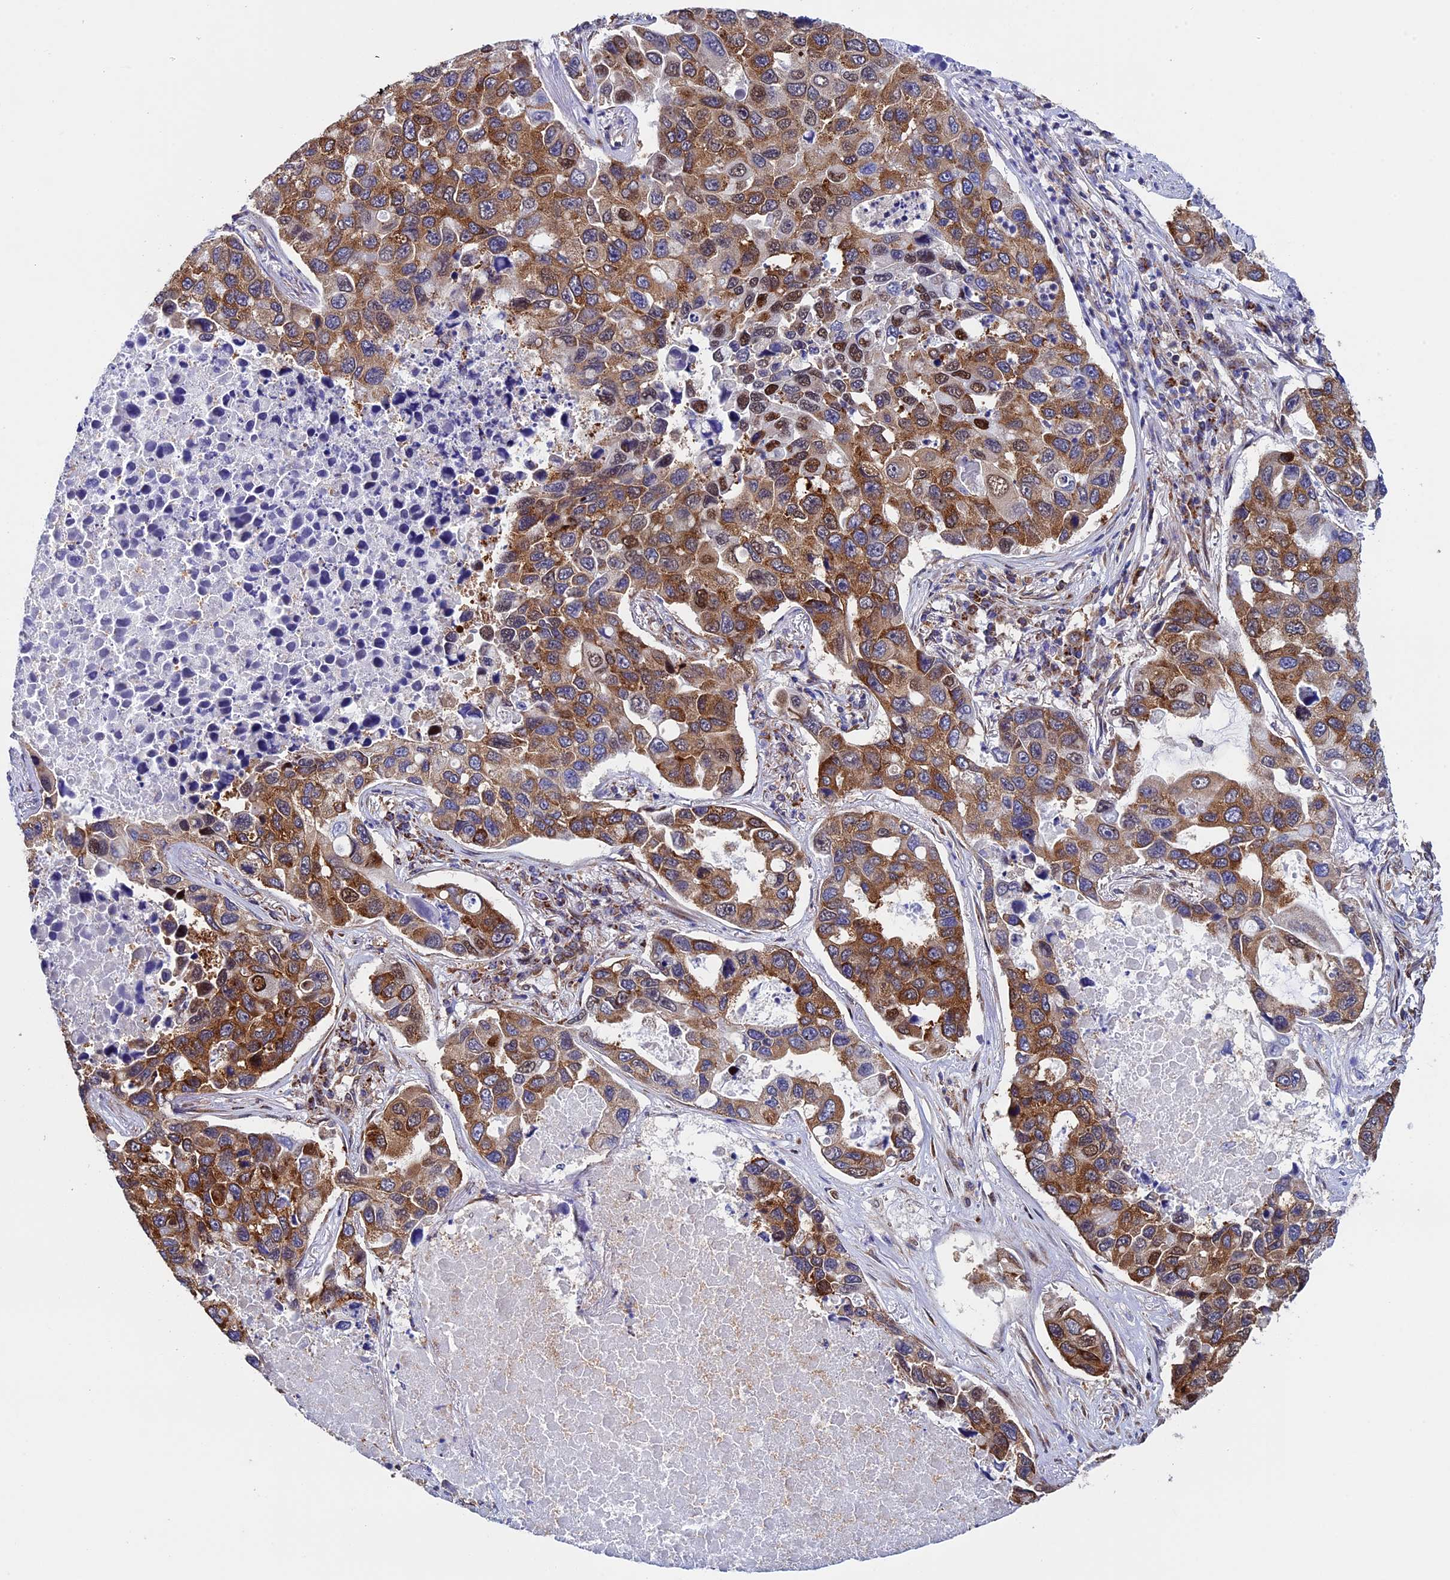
{"staining": {"intensity": "moderate", "quantity": ">75%", "location": "cytoplasmic/membranous"}, "tissue": "lung cancer", "cell_type": "Tumor cells", "image_type": "cancer", "snomed": [{"axis": "morphology", "description": "Adenocarcinoma, NOS"}, {"axis": "topography", "description": "Lung"}], "caption": "Protein expression analysis of lung adenocarcinoma shows moderate cytoplasmic/membranous positivity in approximately >75% of tumor cells.", "gene": "SLC9A5", "patient": {"sex": "male", "age": 64}}